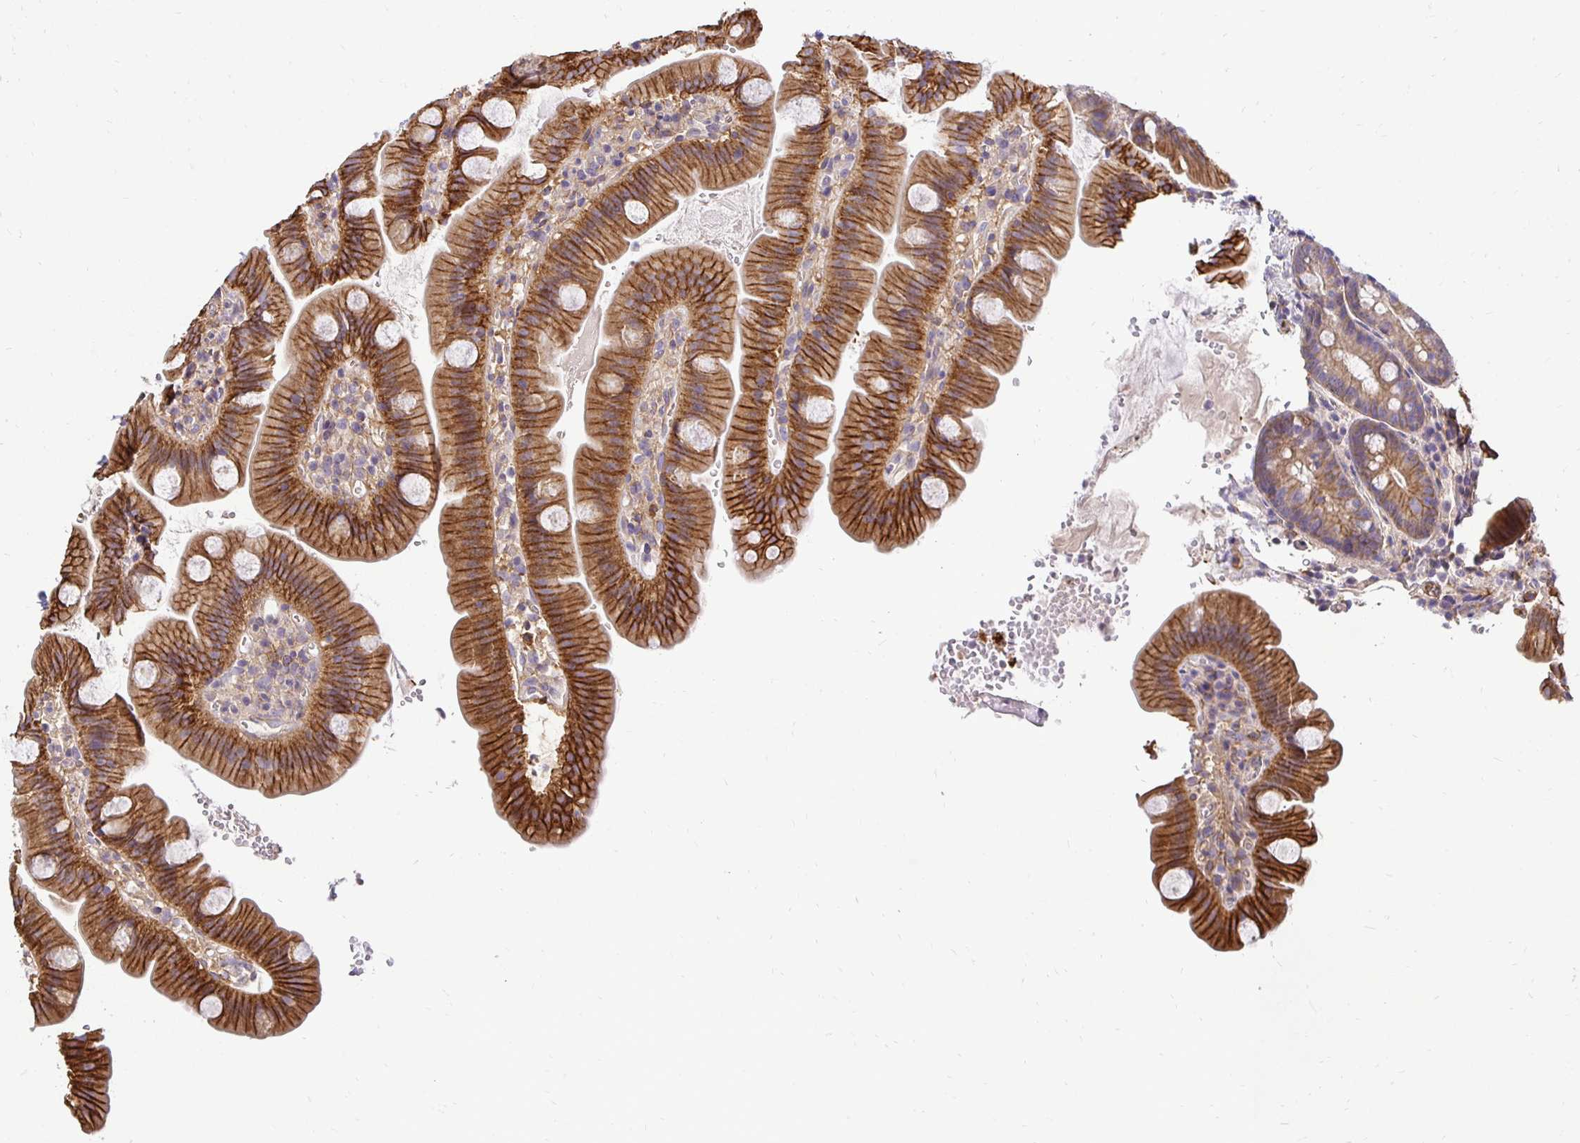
{"staining": {"intensity": "strong", "quantity": ">75%", "location": "cytoplasmic/membranous"}, "tissue": "small intestine", "cell_type": "Glandular cells", "image_type": "normal", "snomed": [{"axis": "morphology", "description": "Normal tissue, NOS"}, {"axis": "topography", "description": "Small intestine"}], "caption": "The photomicrograph exhibits a brown stain indicating the presence of a protein in the cytoplasmic/membranous of glandular cells in small intestine. Nuclei are stained in blue.", "gene": "SLC9A1", "patient": {"sex": "female", "age": 68}}